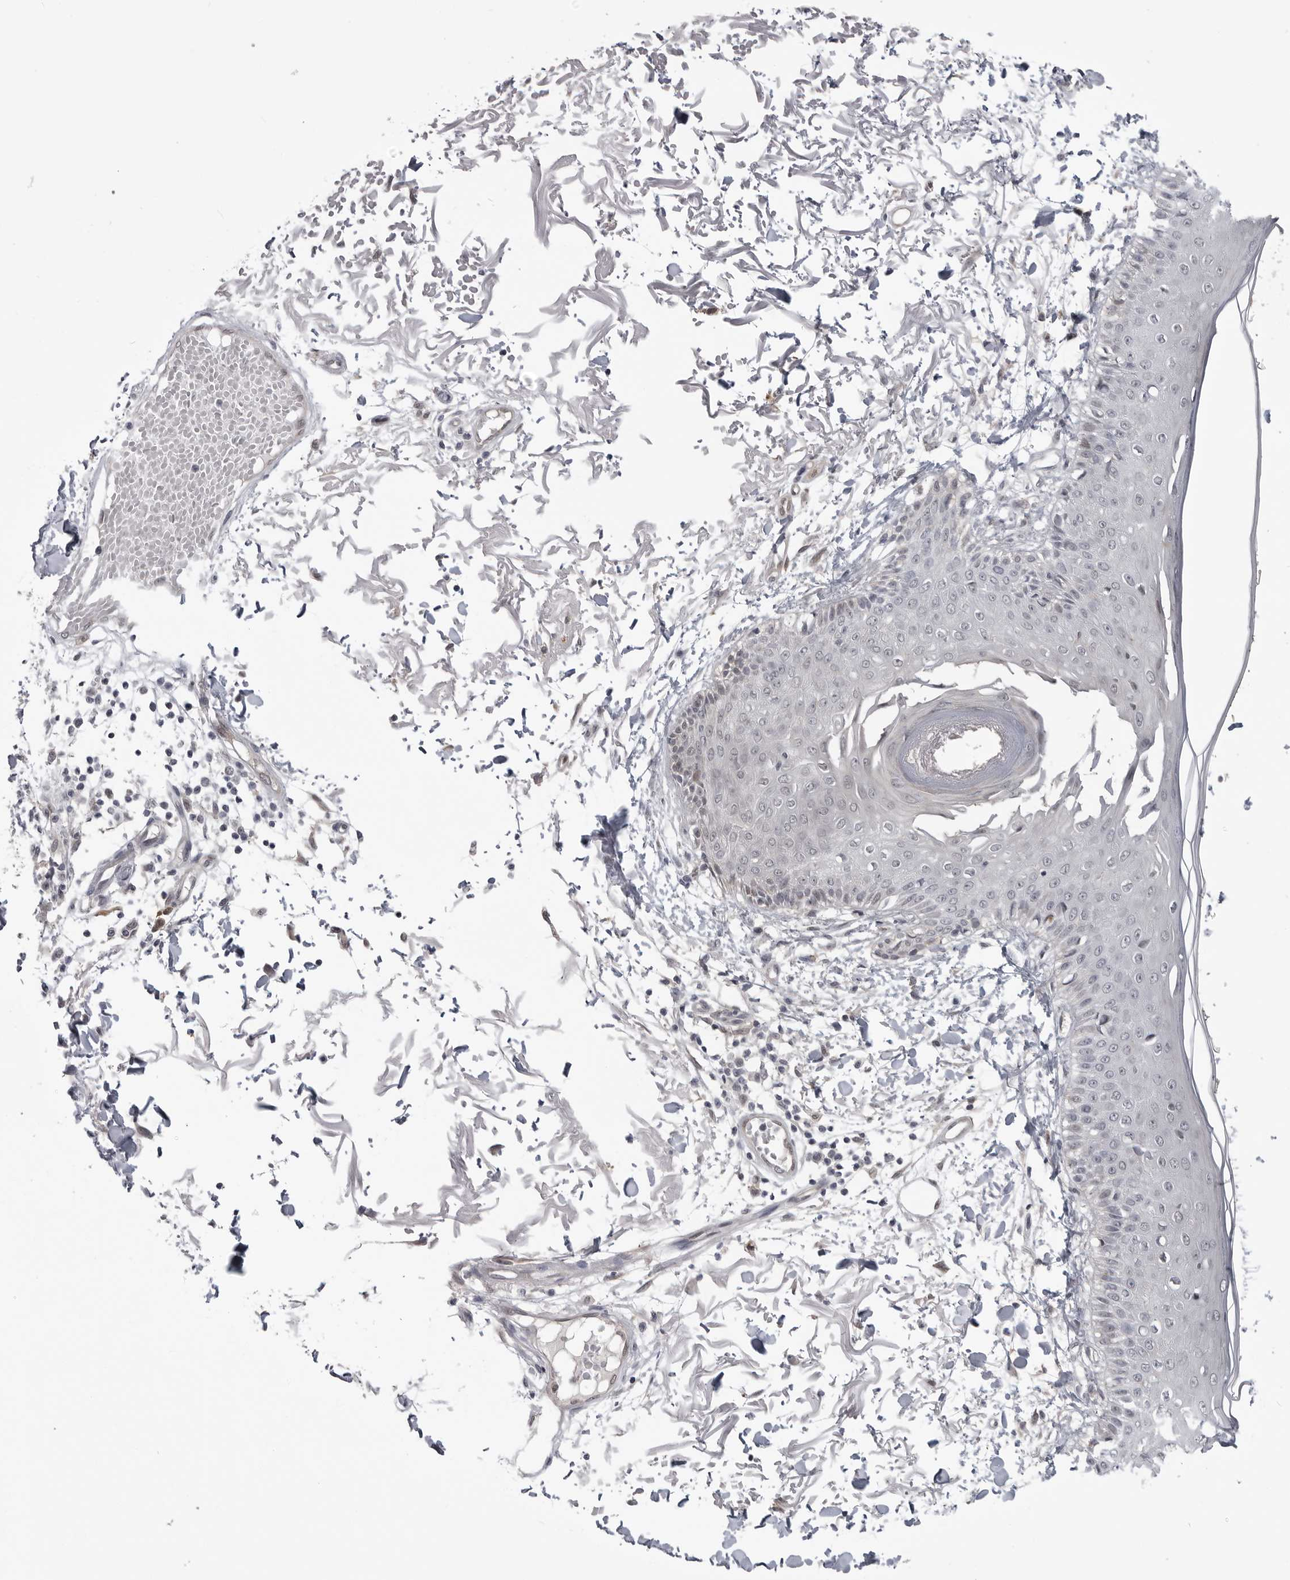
{"staining": {"intensity": "negative", "quantity": "none", "location": "none"}, "tissue": "skin", "cell_type": "Fibroblasts", "image_type": "normal", "snomed": [{"axis": "morphology", "description": "Normal tissue, NOS"}, {"axis": "morphology", "description": "Squamous cell carcinoma, NOS"}, {"axis": "topography", "description": "Skin"}, {"axis": "topography", "description": "Peripheral nerve tissue"}], "caption": "An IHC micrograph of unremarkable skin is shown. There is no staining in fibroblasts of skin. (DAB immunohistochemistry (IHC) visualized using brightfield microscopy, high magnification).", "gene": "PNPO", "patient": {"sex": "male", "age": 83}}